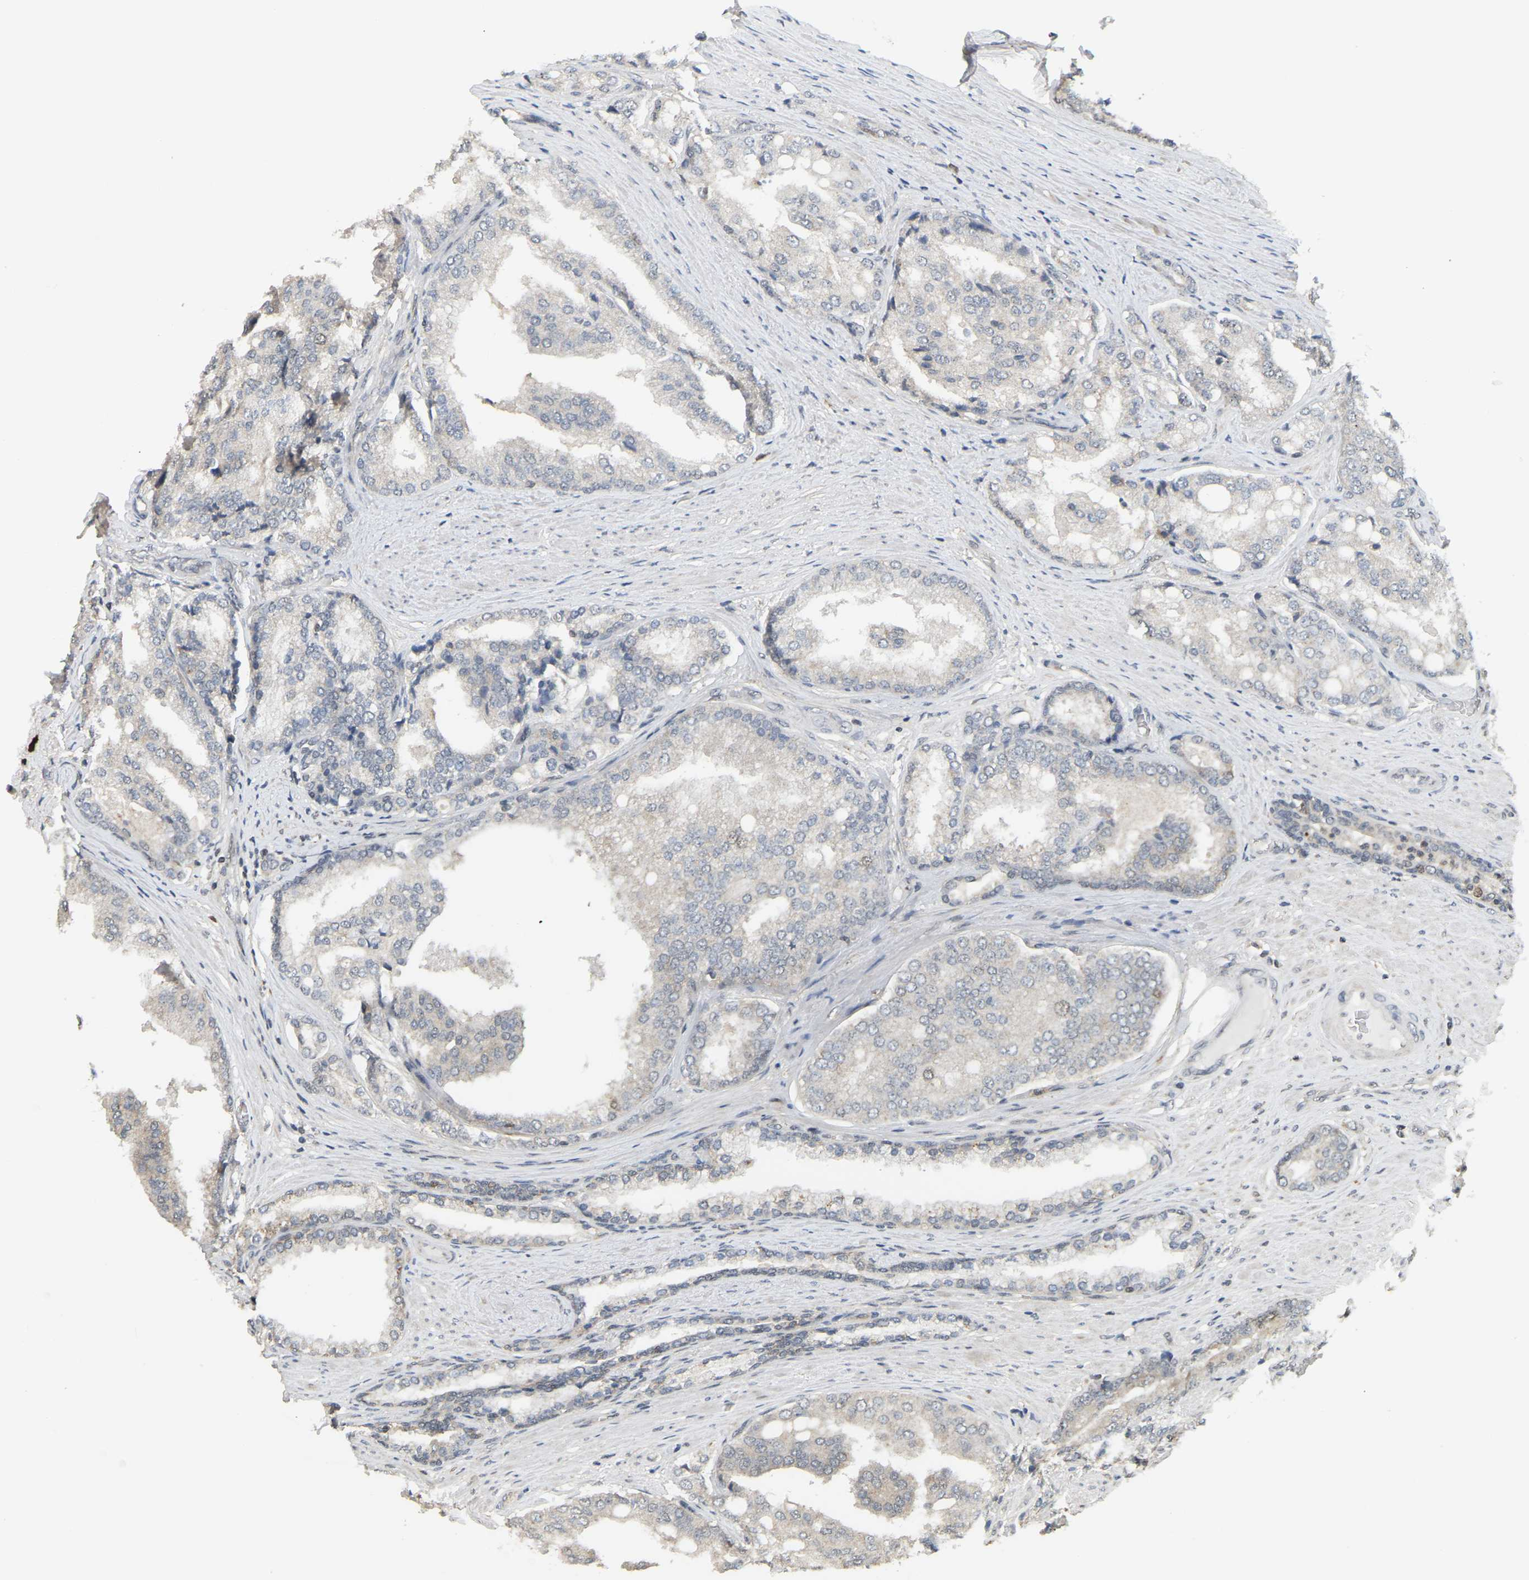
{"staining": {"intensity": "moderate", "quantity": "<25%", "location": "cytoplasmic/membranous,nuclear"}, "tissue": "prostate cancer", "cell_type": "Tumor cells", "image_type": "cancer", "snomed": [{"axis": "morphology", "description": "Adenocarcinoma, High grade"}, {"axis": "topography", "description": "Prostate"}], "caption": "High-magnification brightfield microscopy of prostate high-grade adenocarcinoma stained with DAB (3,3'-diaminobenzidine) (brown) and counterstained with hematoxylin (blue). tumor cells exhibit moderate cytoplasmic/membranous and nuclear staining is present in approximately<25% of cells.", "gene": "BRF2", "patient": {"sex": "male", "age": 50}}